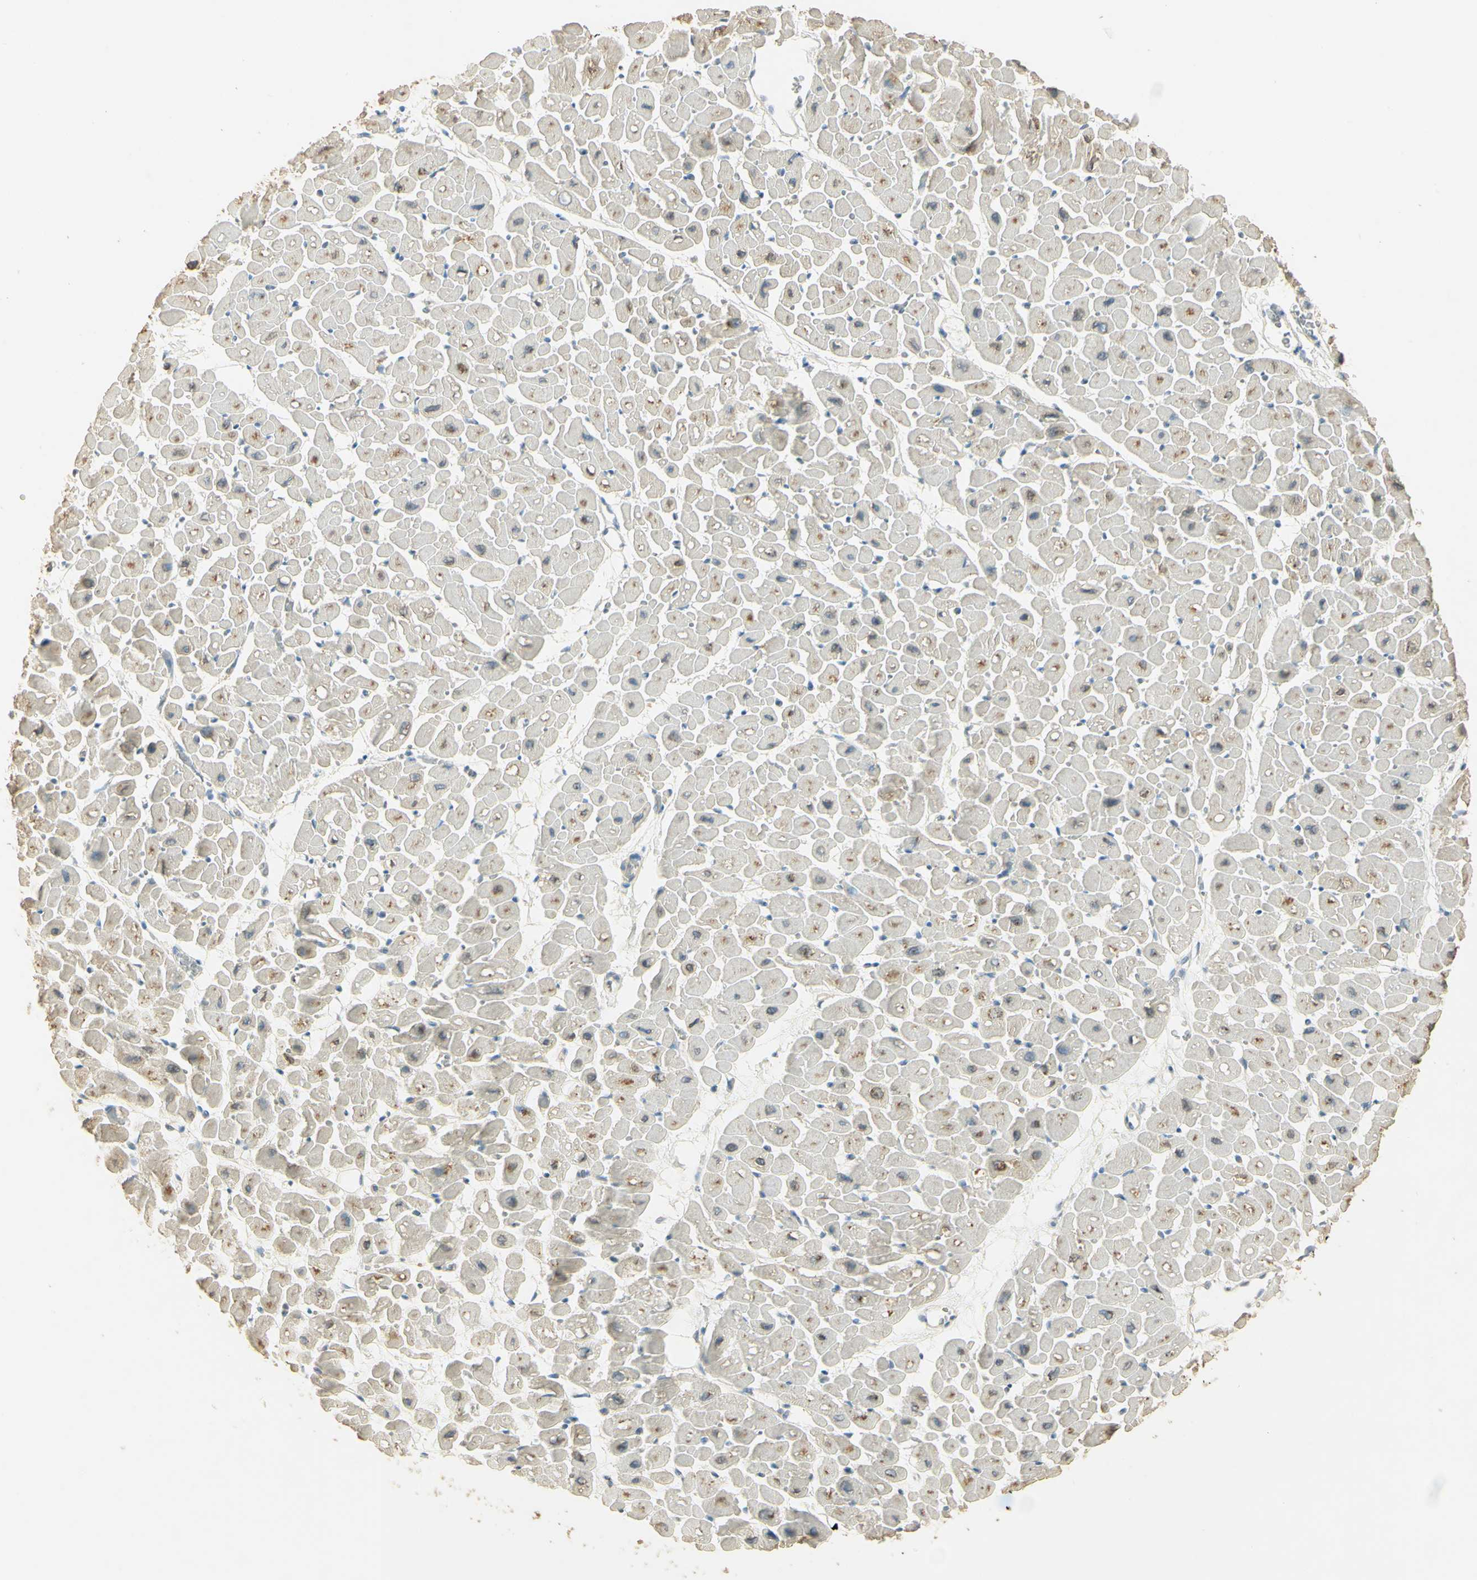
{"staining": {"intensity": "moderate", "quantity": "<25%", "location": "cytoplasmic/membranous"}, "tissue": "heart muscle", "cell_type": "Cardiomyocytes", "image_type": "normal", "snomed": [{"axis": "morphology", "description": "Normal tissue, NOS"}, {"axis": "topography", "description": "Heart"}], "caption": "A high-resolution image shows immunohistochemistry (IHC) staining of benign heart muscle, which exhibits moderate cytoplasmic/membranous expression in about <25% of cardiomyocytes. The staining was performed using DAB, with brown indicating positive protein expression. Nuclei are stained blue with hematoxylin.", "gene": "UXS1", "patient": {"sex": "male", "age": 45}}